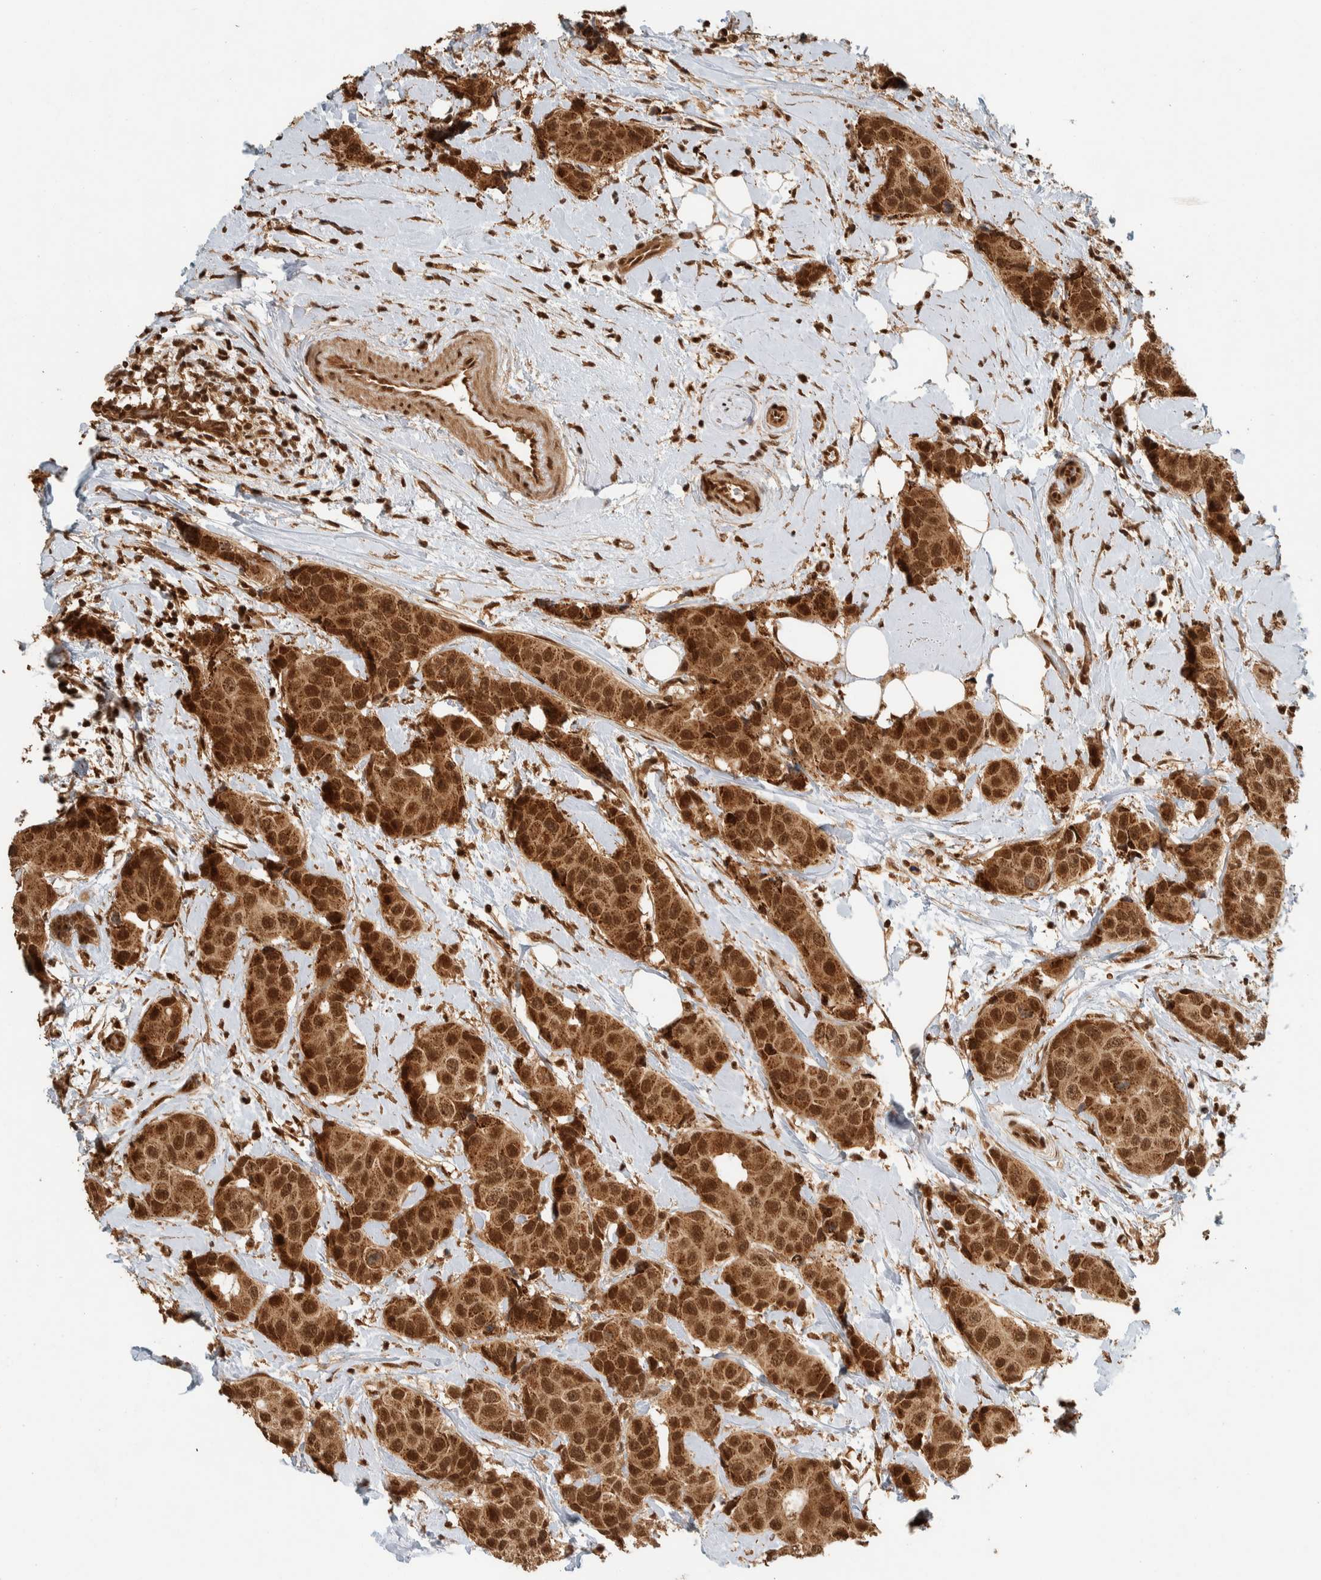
{"staining": {"intensity": "strong", "quantity": ">75%", "location": "cytoplasmic/membranous,nuclear"}, "tissue": "breast cancer", "cell_type": "Tumor cells", "image_type": "cancer", "snomed": [{"axis": "morphology", "description": "Normal tissue, NOS"}, {"axis": "morphology", "description": "Duct carcinoma"}, {"axis": "topography", "description": "Breast"}], "caption": "Protein staining by IHC shows strong cytoplasmic/membranous and nuclear positivity in about >75% of tumor cells in breast infiltrating ductal carcinoma.", "gene": "ZBTB2", "patient": {"sex": "female", "age": 39}}